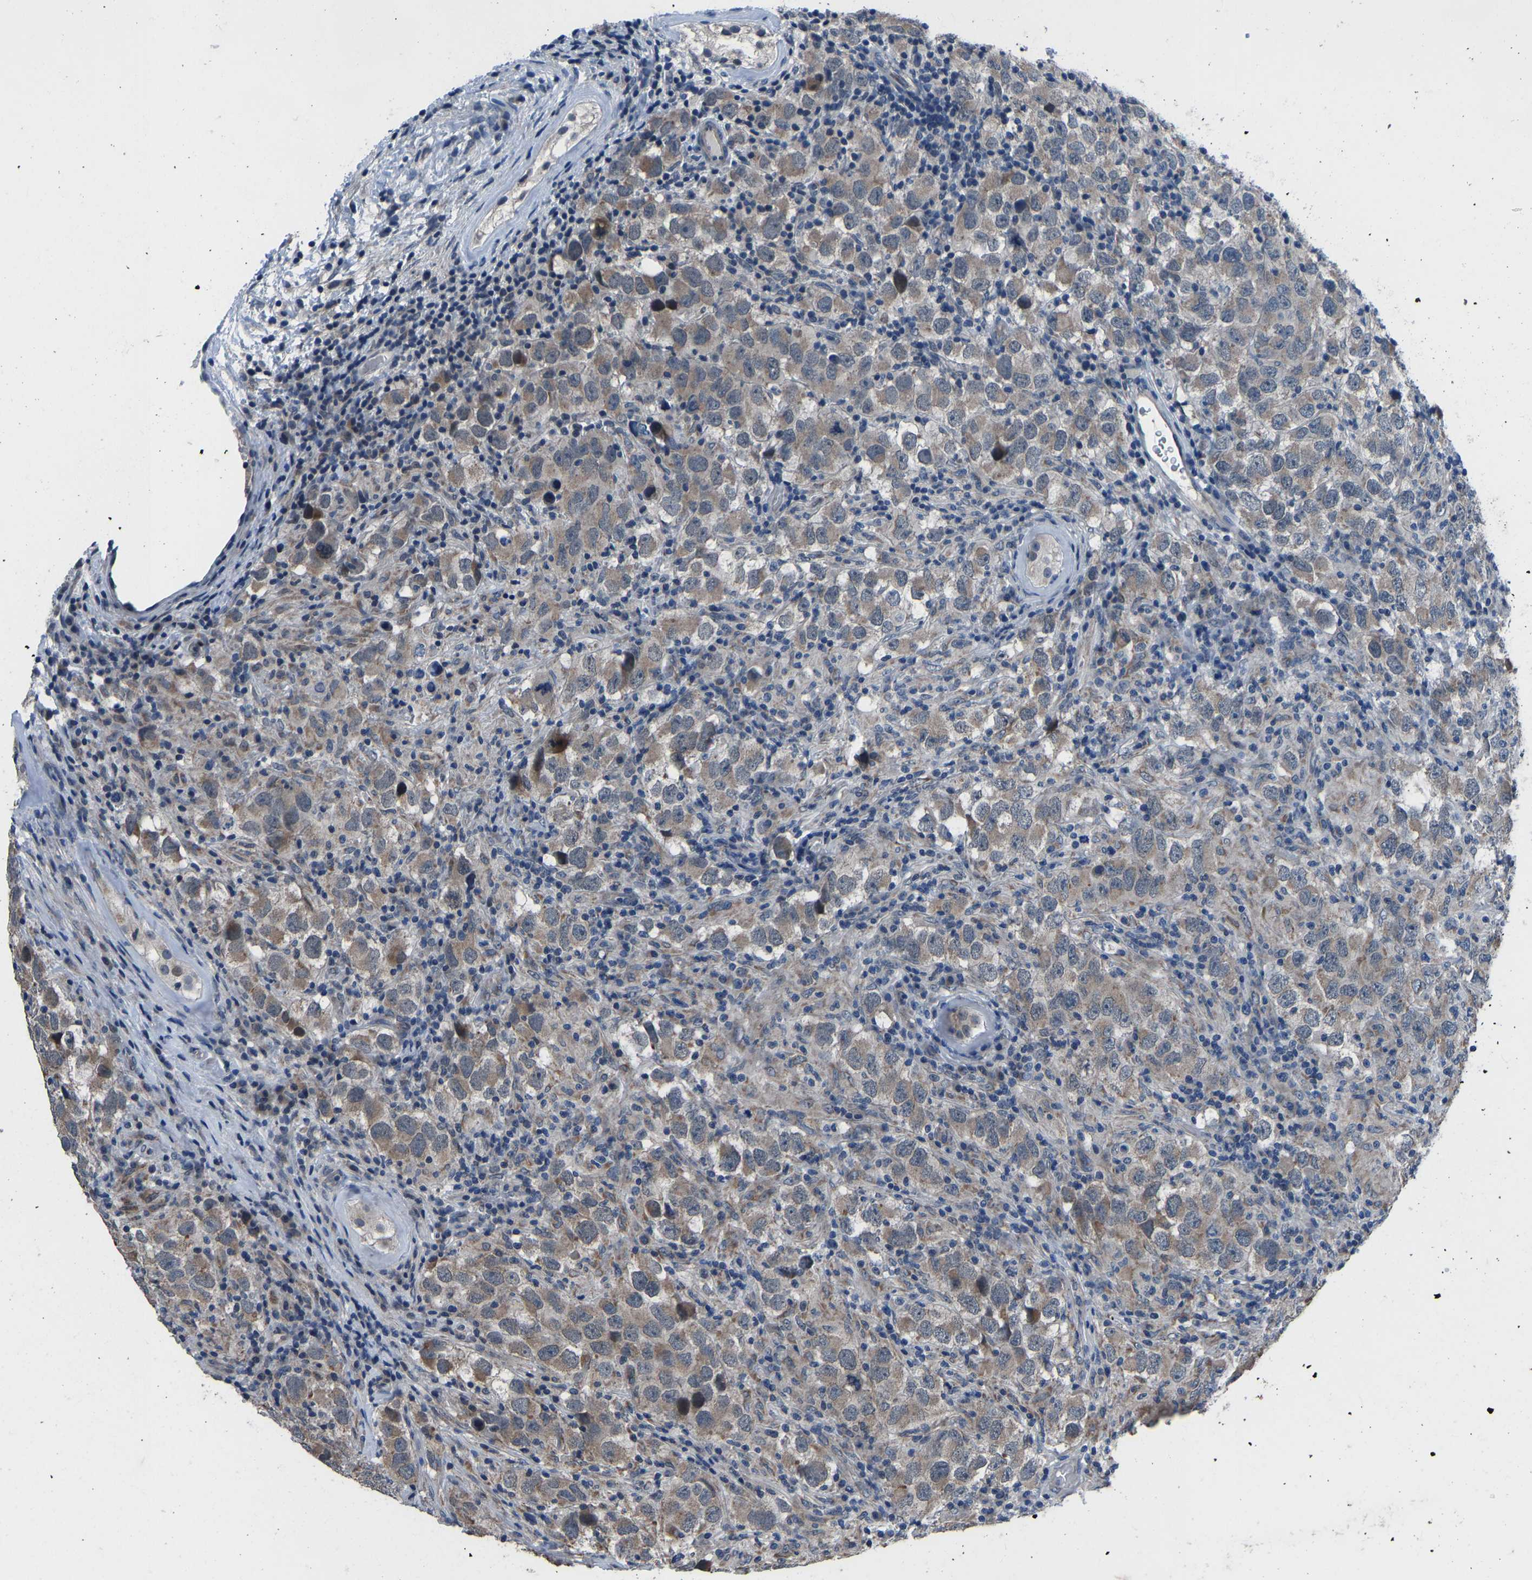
{"staining": {"intensity": "weak", "quantity": ">75%", "location": "cytoplasmic/membranous"}, "tissue": "testis cancer", "cell_type": "Tumor cells", "image_type": "cancer", "snomed": [{"axis": "morphology", "description": "Carcinoma, Embryonal, NOS"}, {"axis": "topography", "description": "Testis"}], "caption": "An IHC micrograph of neoplastic tissue is shown. Protein staining in brown labels weak cytoplasmic/membranous positivity in embryonal carcinoma (testis) within tumor cells.", "gene": "CDK2AP1", "patient": {"sex": "male", "age": 21}}